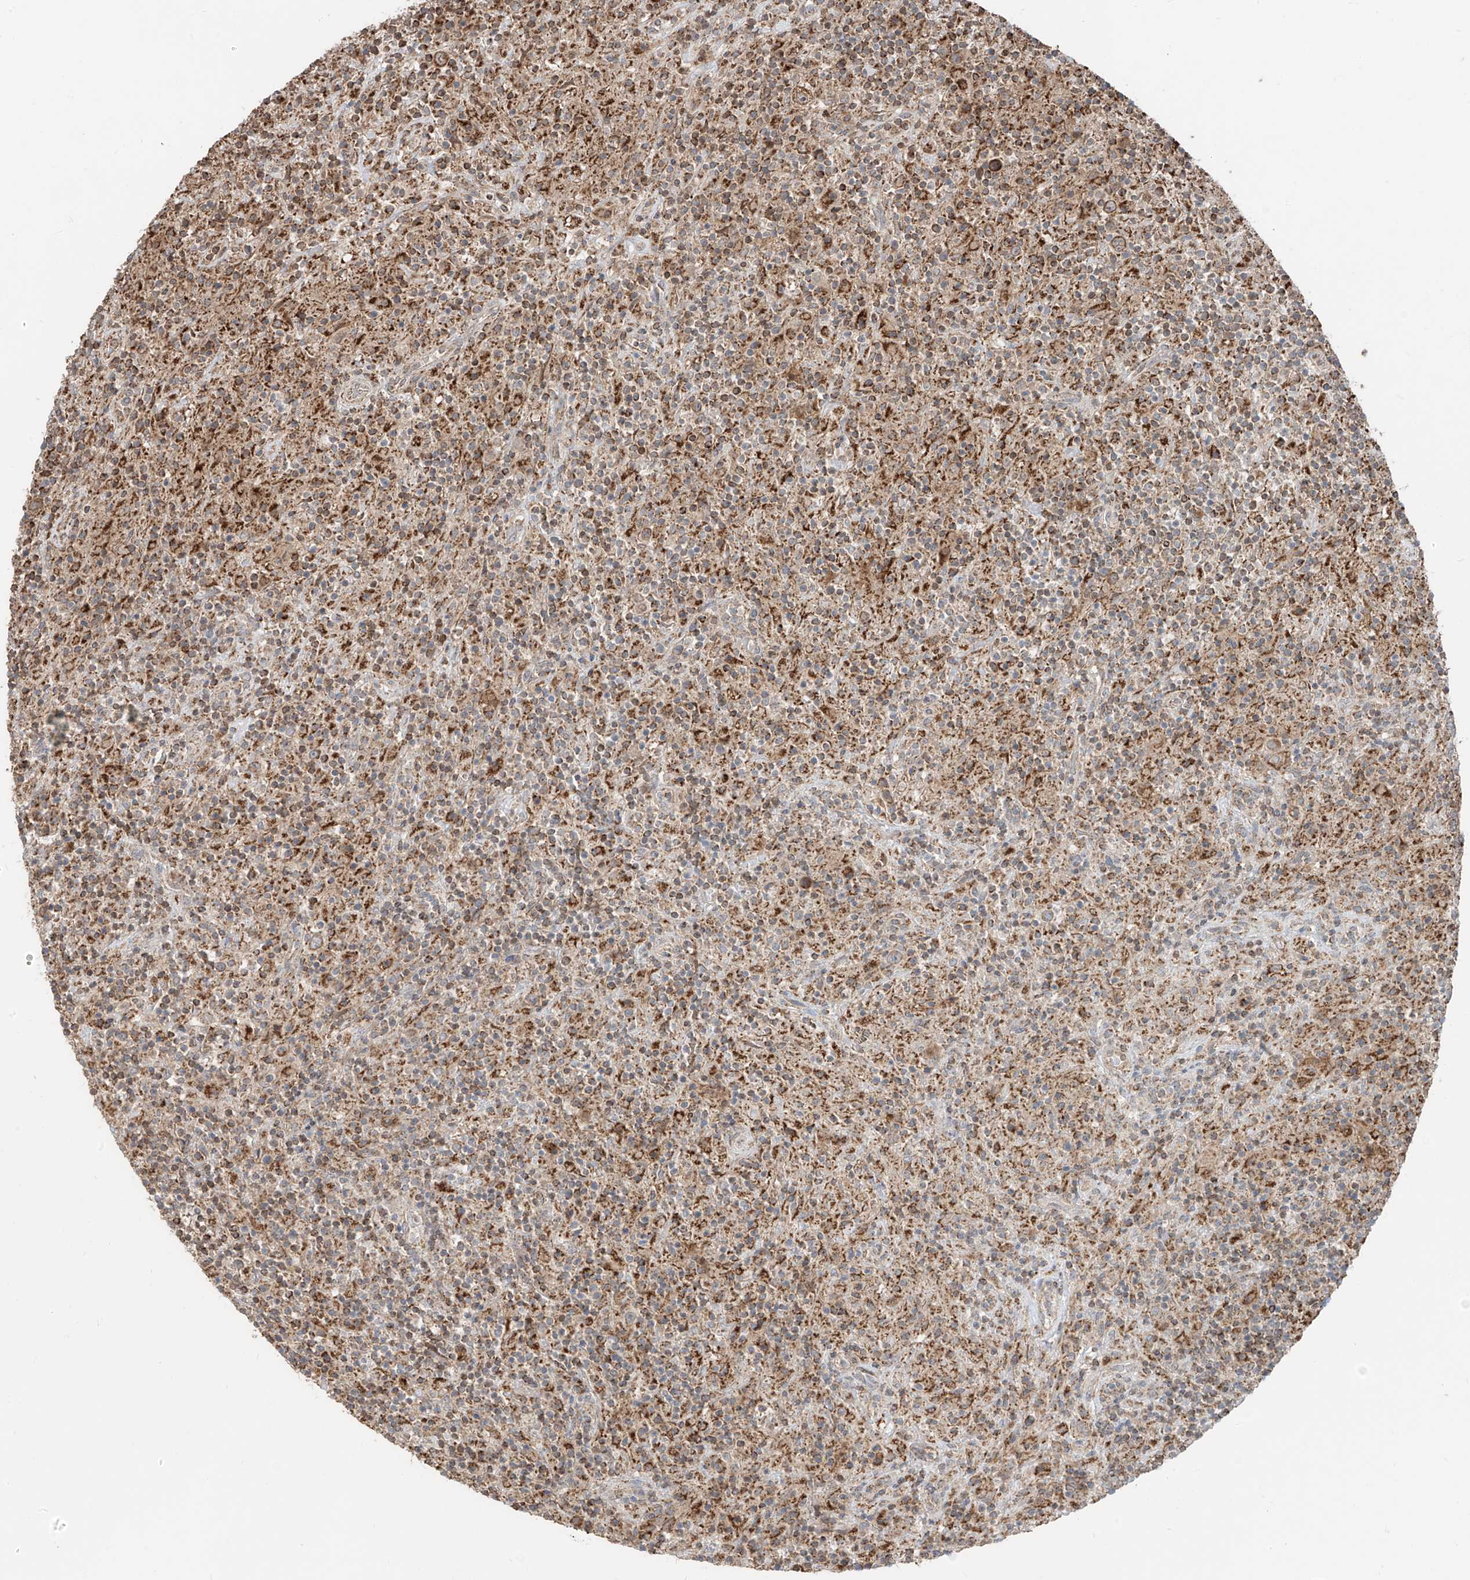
{"staining": {"intensity": "weak", "quantity": ">75%", "location": "cytoplasmic/membranous"}, "tissue": "lymphoma", "cell_type": "Tumor cells", "image_type": "cancer", "snomed": [{"axis": "morphology", "description": "Hodgkin's disease, NOS"}, {"axis": "topography", "description": "Lymph node"}], "caption": "Human lymphoma stained for a protein (brown) displays weak cytoplasmic/membranous positive staining in approximately >75% of tumor cells.", "gene": "ETHE1", "patient": {"sex": "male", "age": 70}}